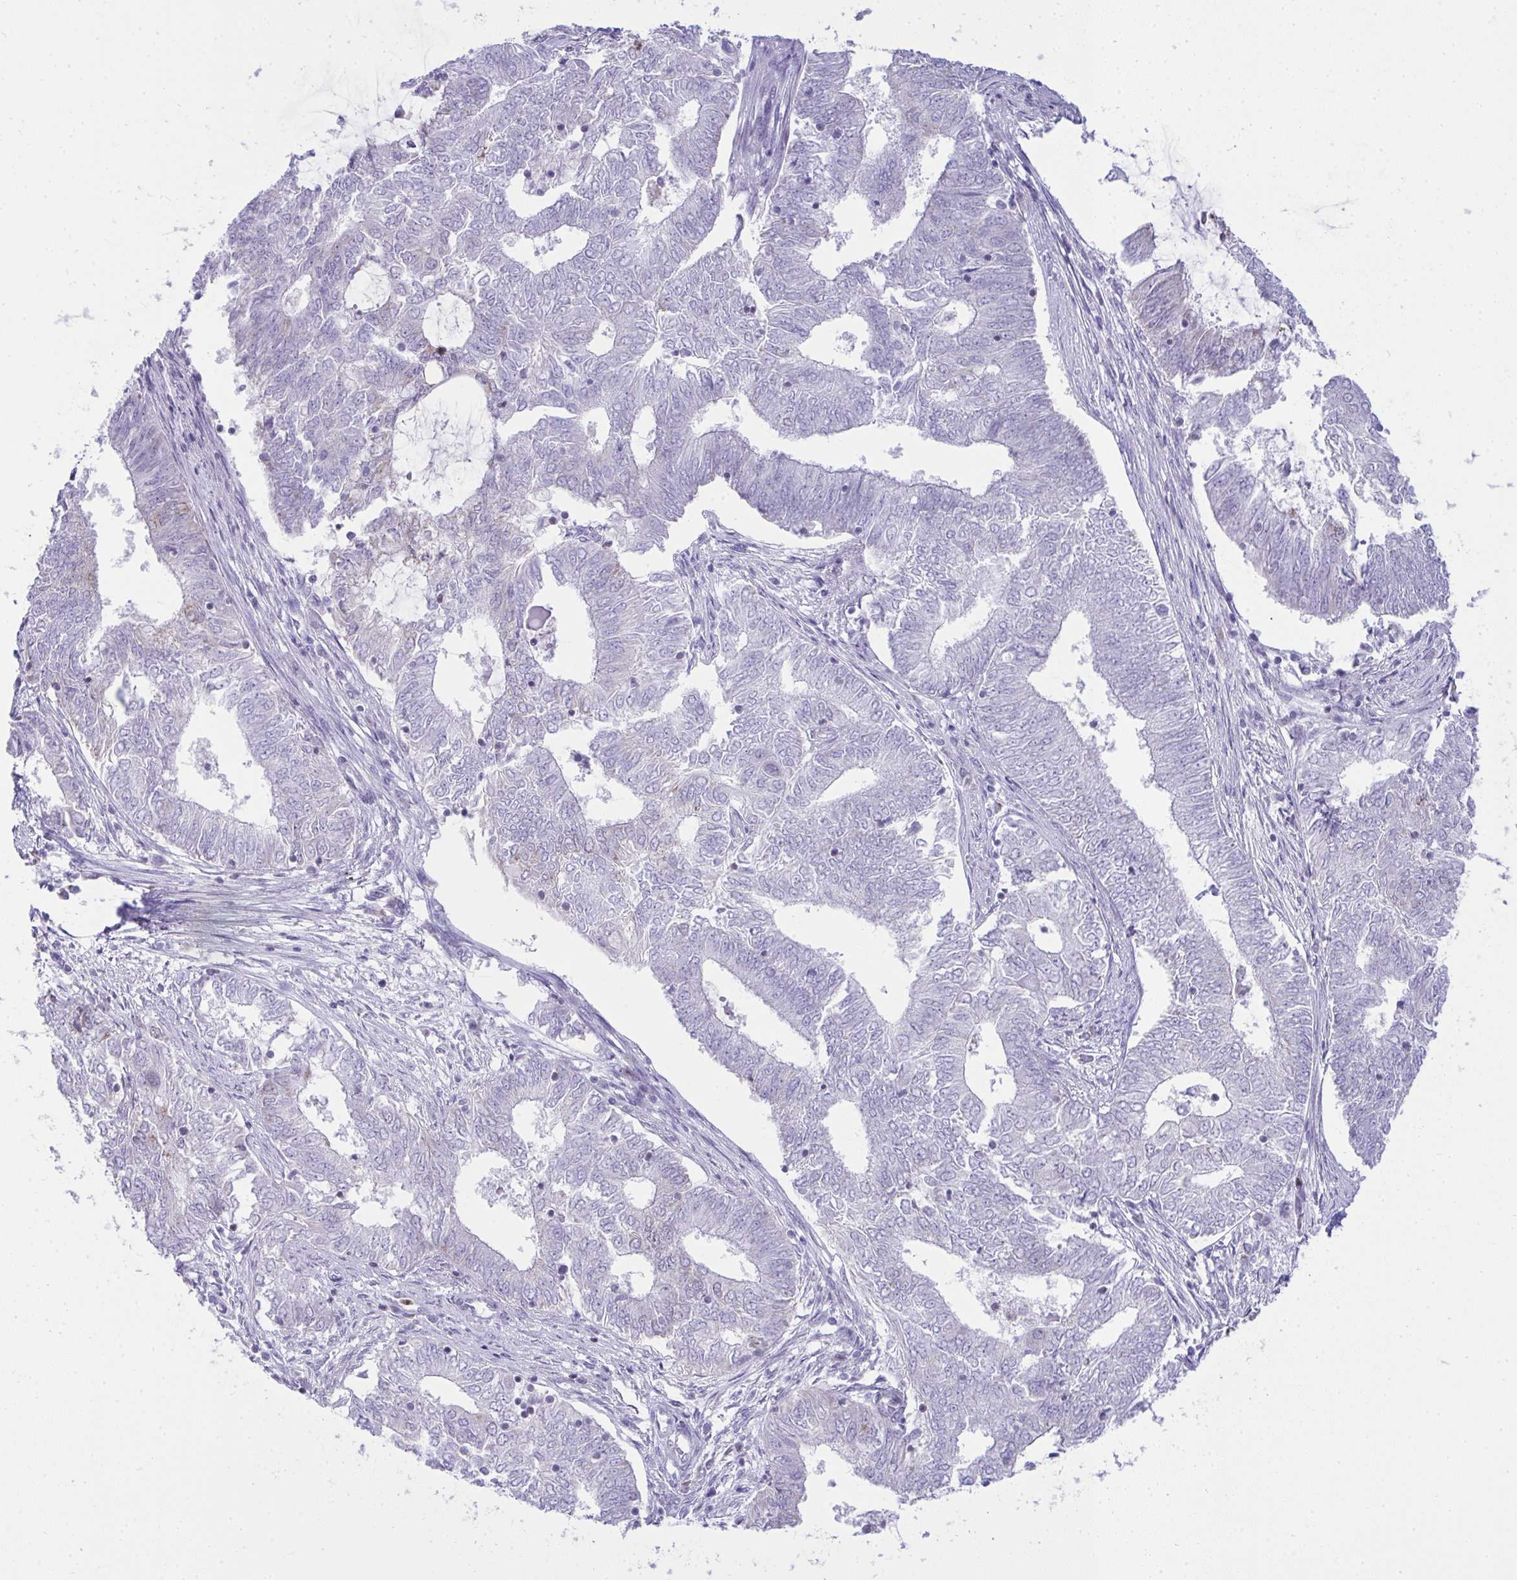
{"staining": {"intensity": "negative", "quantity": "none", "location": "none"}, "tissue": "endometrial cancer", "cell_type": "Tumor cells", "image_type": "cancer", "snomed": [{"axis": "morphology", "description": "Adenocarcinoma, NOS"}, {"axis": "topography", "description": "Endometrium"}], "caption": "Tumor cells are negative for brown protein staining in endometrial adenocarcinoma.", "gene": "PLA2G12B", "patient": {"sex": "female", "age": 62}}